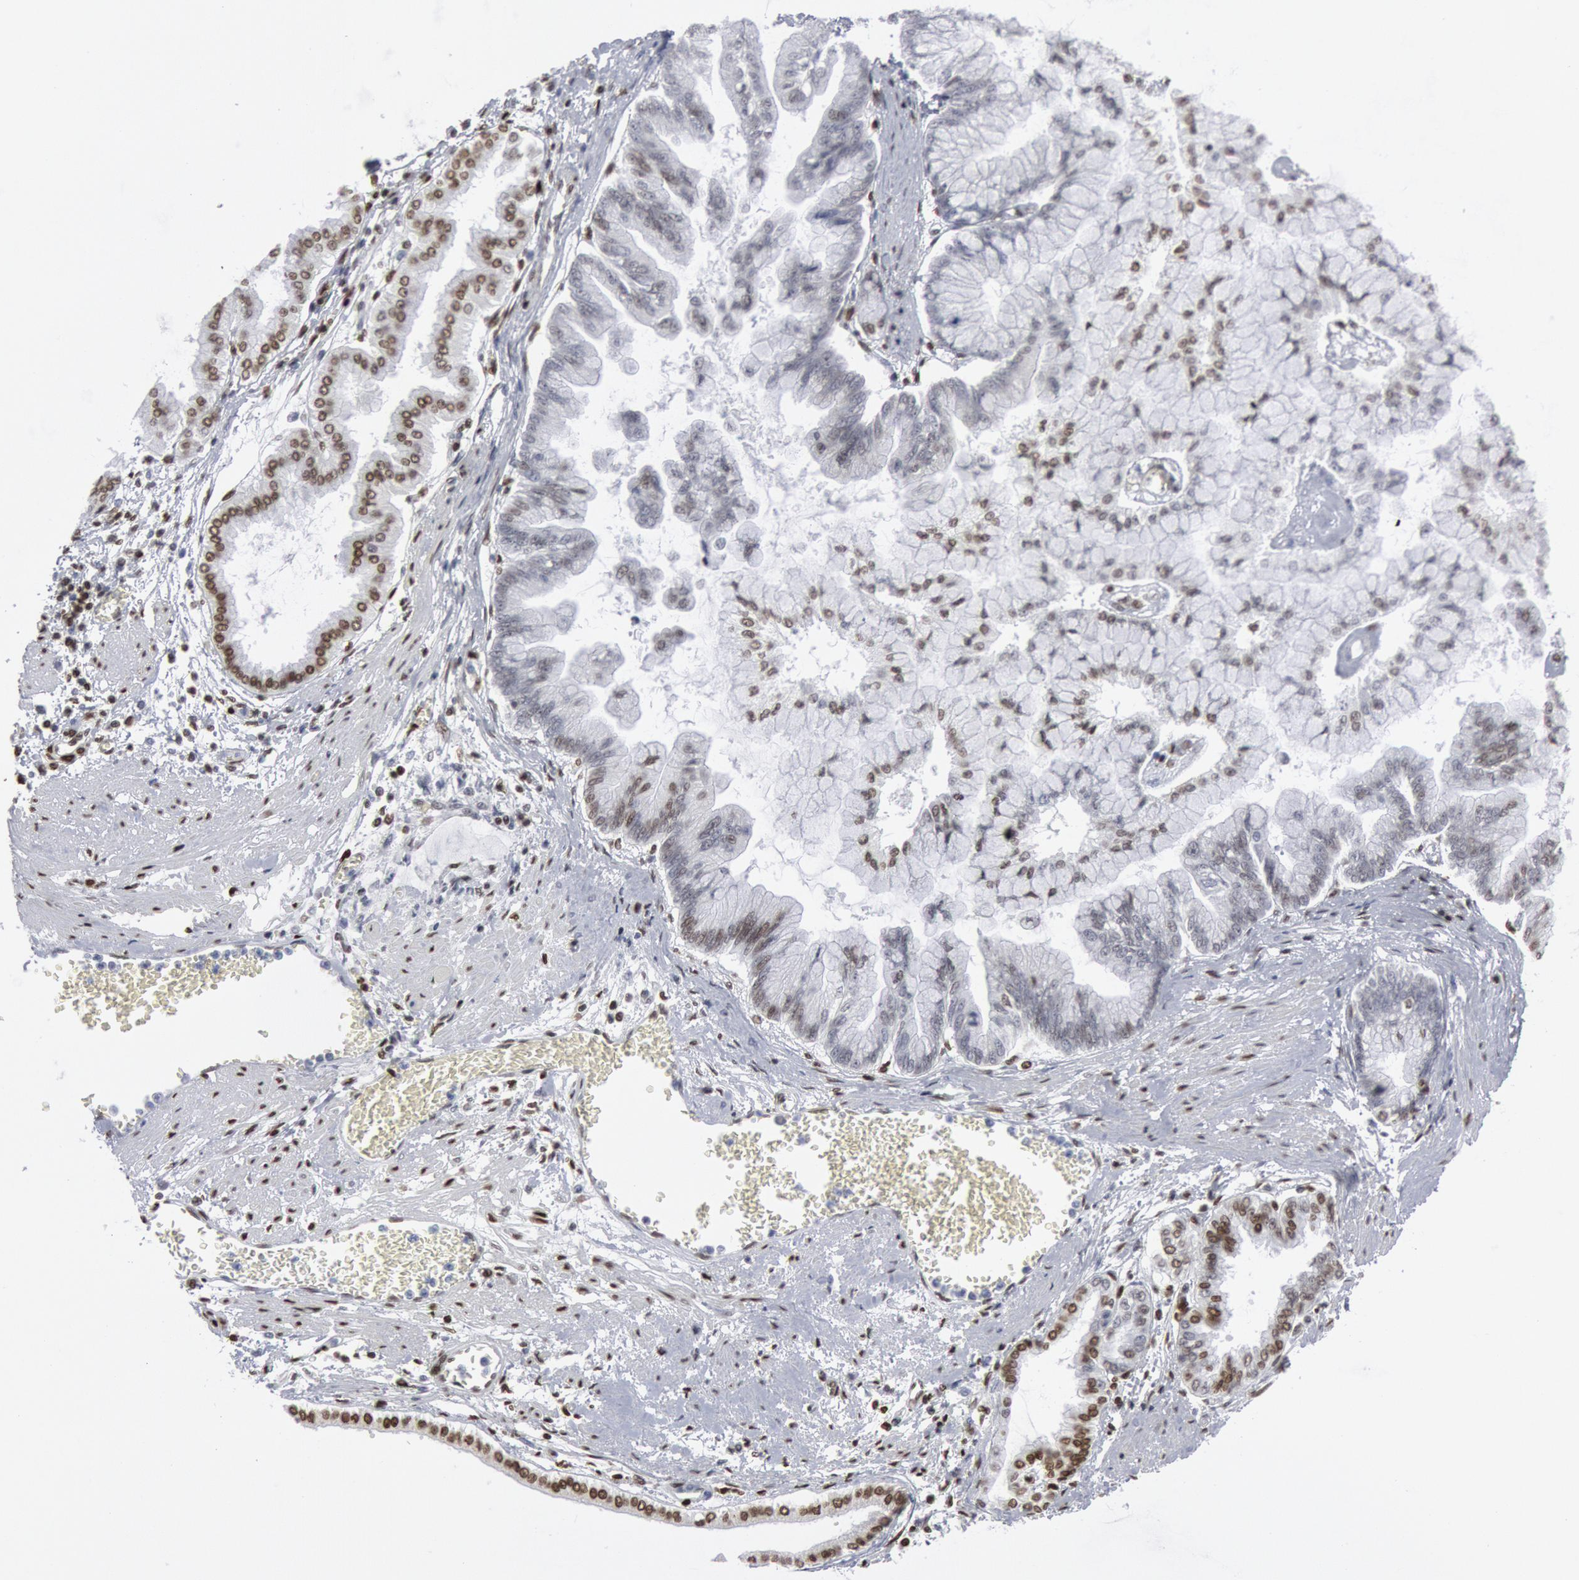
{"staining": {"intensity": "weak", "quantity": "<25%", "location": "nuclear"}, "tissue": "liver cancer", "cell_type": "Tumor cells", "image_type": "cancer", "snomed": [{"axis": "morphology", "description": "Cholangiocarcinoma"}, {"axis": "topography", "description": "Liver"}], "caption": "Liver cancer was stained to show a protein in brown. There is no significant positivity in tumor cells.", "gene": "MECP2", "patient": {"sex": "female", "age": 79}}